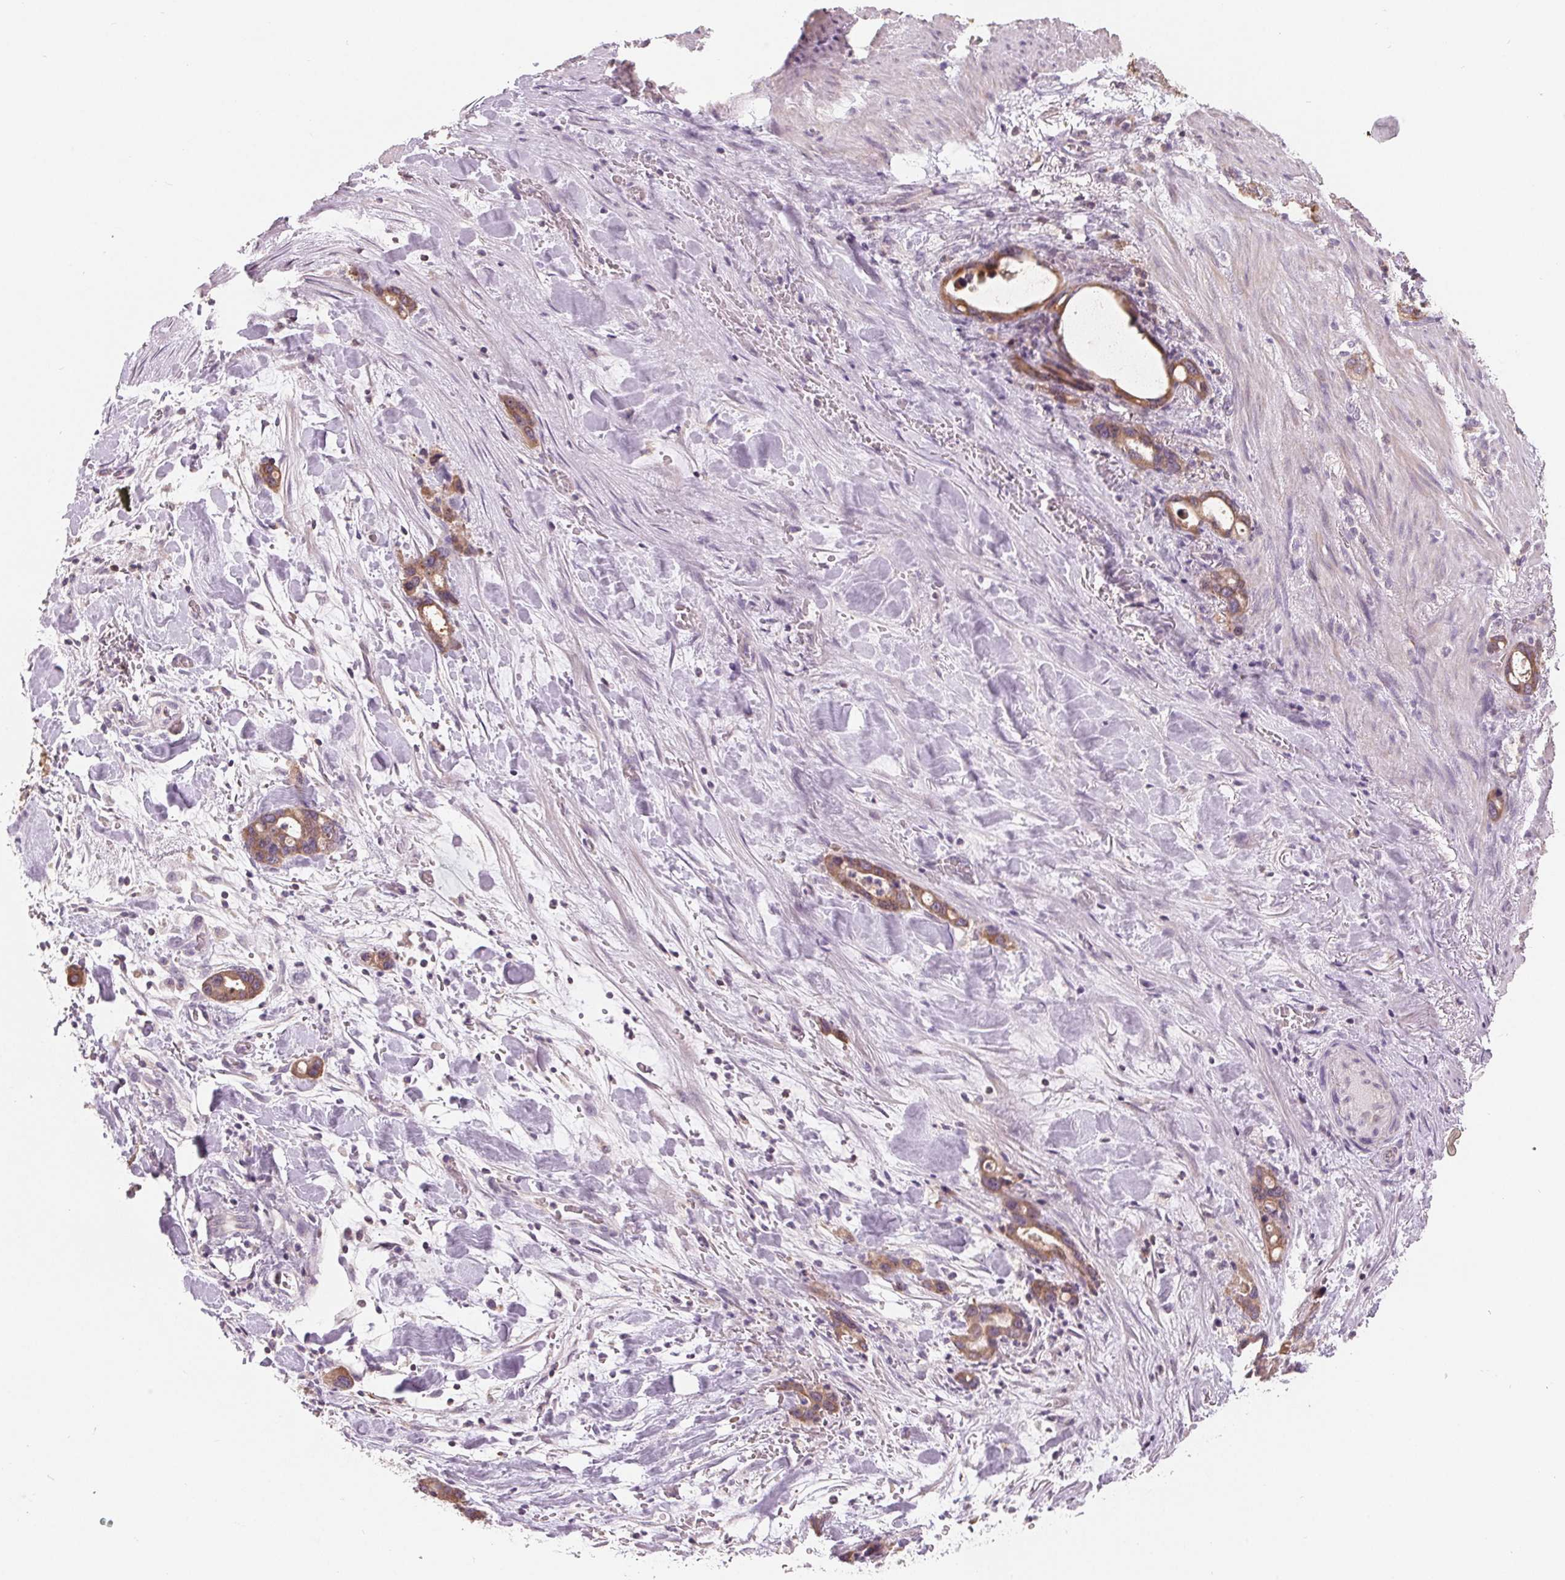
{"staining": {"intensity": "weak", "quantity": ">75%", "location": "cytoplasmic/membranous"}, "tissue": "stomach cancer", "cell_type": "Tumor cells", "image_type": "cancer", "snomed": [{"axis": "morphology", "description": "Normal tissue, NOS"}, {"axis": "morphology", "description": "Adenocarcinoma, NOS"}, {"axis": "topography", "description": "Esophagus"}, {"axis": "topography", "description": "Stomach, upper"}], "caption": "IHC histopathology image of neoplastic tissue: adenocarcinoma (stomach) stained using immunohistochemistry (IHC) shows low levels of weak protein expression localized specifically in the cytoplasmic/membranous of tumor cells, appearing as a cytoplasmic/membranous brown color.", "gene": "VTCN1", "patient": {"sex": "male", "age": 74}}